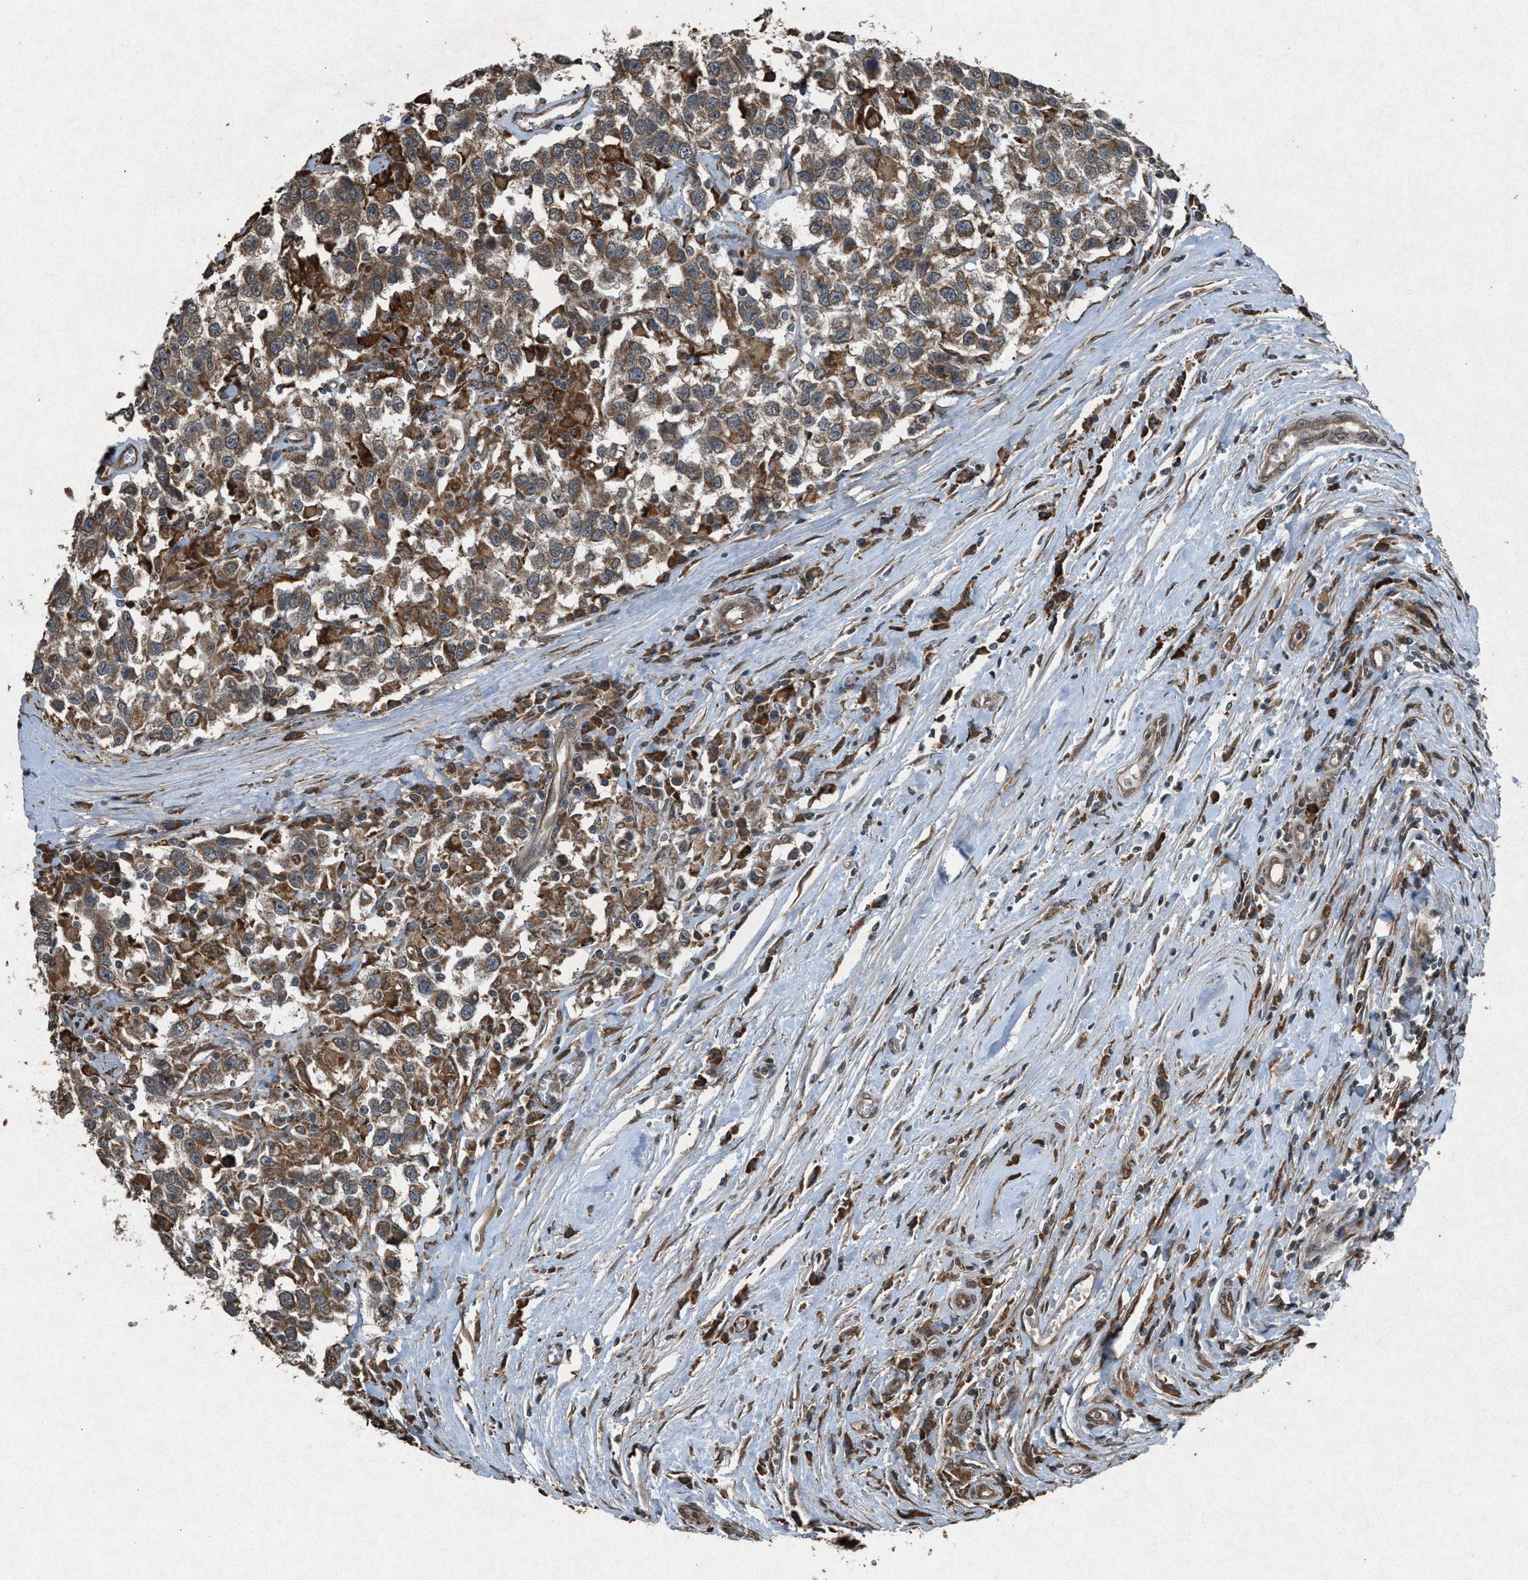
{"staining": {"intensity": "moderate", "quantity": ">75%", "location": "cytoplasmic/membranous"}, "tissue": "testis cancer", "cell_type": "Tumor cells", "image_type": "cancer", "snomed": [{"axis": "morphology", "description": "Seminoma, NOS"}, {"axis": "topography", "description": "Testis"}], "caption": "High-magnification brightfield microscopy of testis seminoma stained with DAB (brown) and counterstained with hematoxylin (blue). tumor cells exhibit moderate cytoplasmic/membranous positivity is identified in about>75% of cells.", "gene": "CALR", "patient": {"sex": "male", "age": 41}}